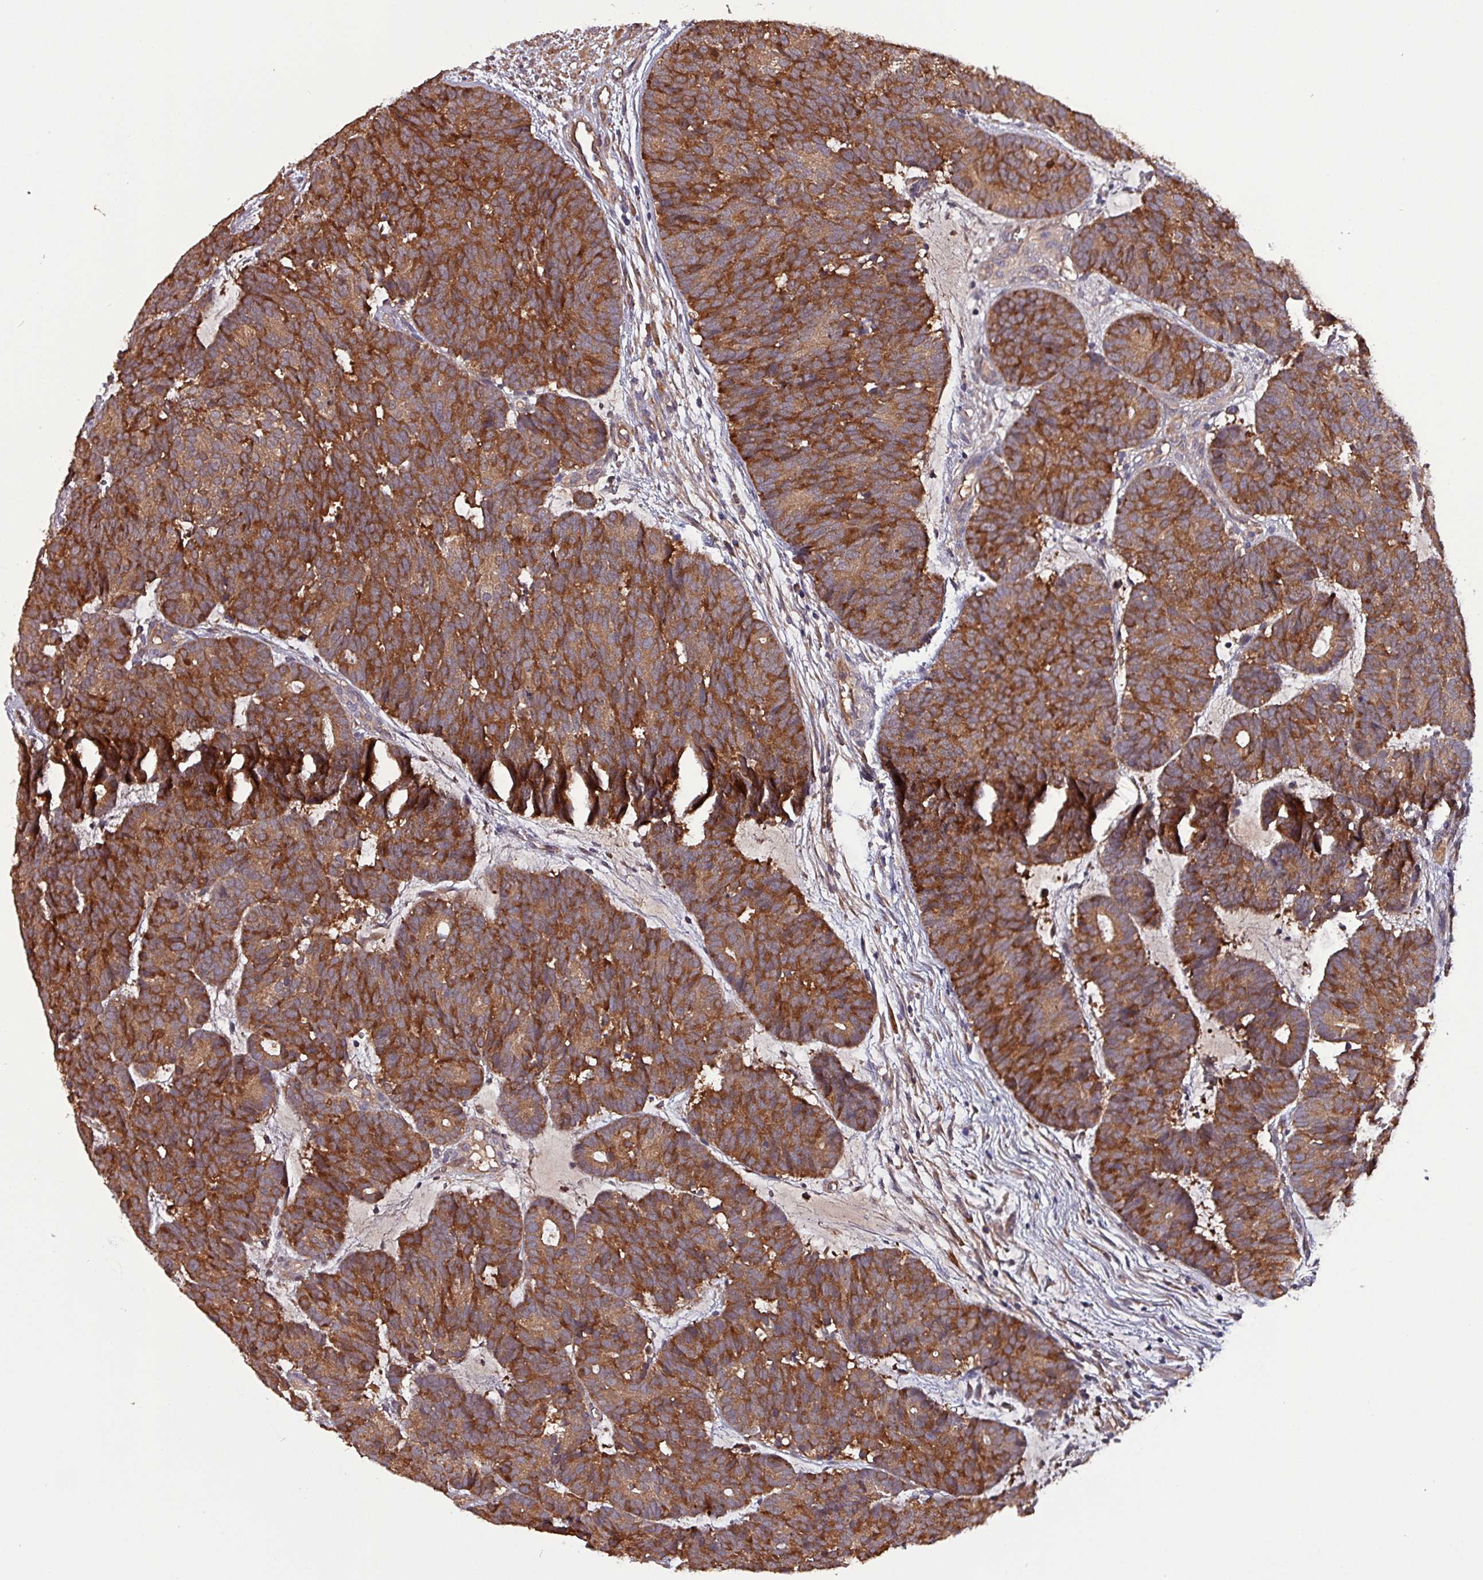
{"staining": {"intensity": "strong", "quantity": ">75%", "location": "cytoplasmic/membranous"}, "tissue": "head and neck cancer", "cell_type": "Tumor cells", "image_type": "cancer", "snomed": [{"axis": "morphology", "description": "Adenocarcinoma, NOS"}, {"axis": "topography", "description": "Head-Neck"}], "caption": "Strong cytoplasmic/membranous protein staining is present in about >75% of tumor cells in head and neck cancer.", "gene": "PAFAH1B2", "patient": {"sex": "female", "age": 81}}